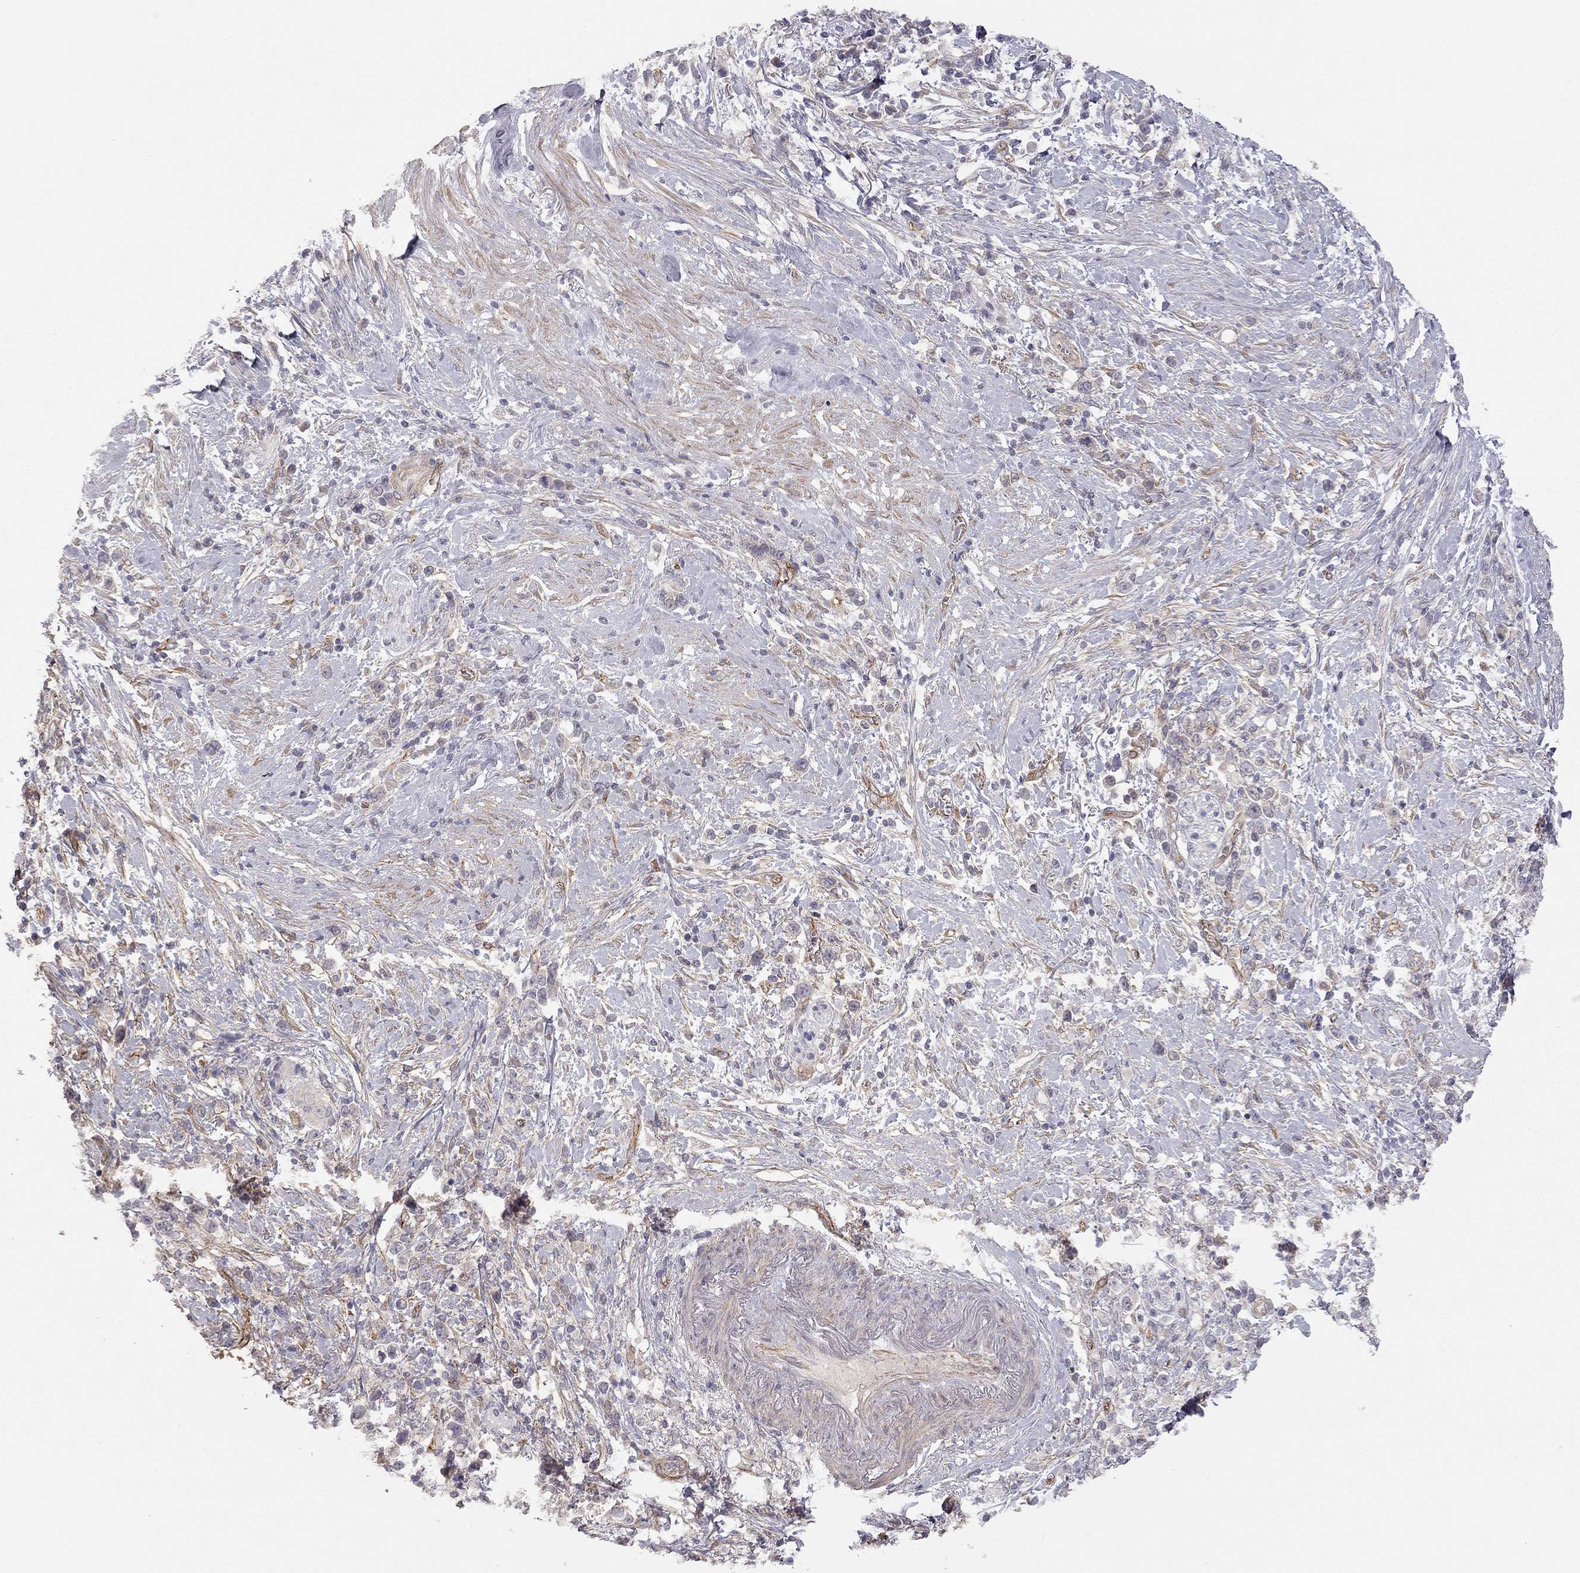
{"staining": {"intensity": "negative", "quantity": "none", "location": "none"}, "tissue": "stomach cancer", "cell_type": "Tumor cells", "image_type": "cancer", "snomed": [{"axis": "morphology", "description": "Adenocarcinoma, NOS"}, {"axis": "topography", "description": "Stomach"}], "caption": "This is a histopathology image of immunohistochemistry staining of stomach cancer (adenocarcinoma), which shows no expression in tumor cells.", "gene": "EXOC3L2", "patient": {"sex": "male", "age": 63}}